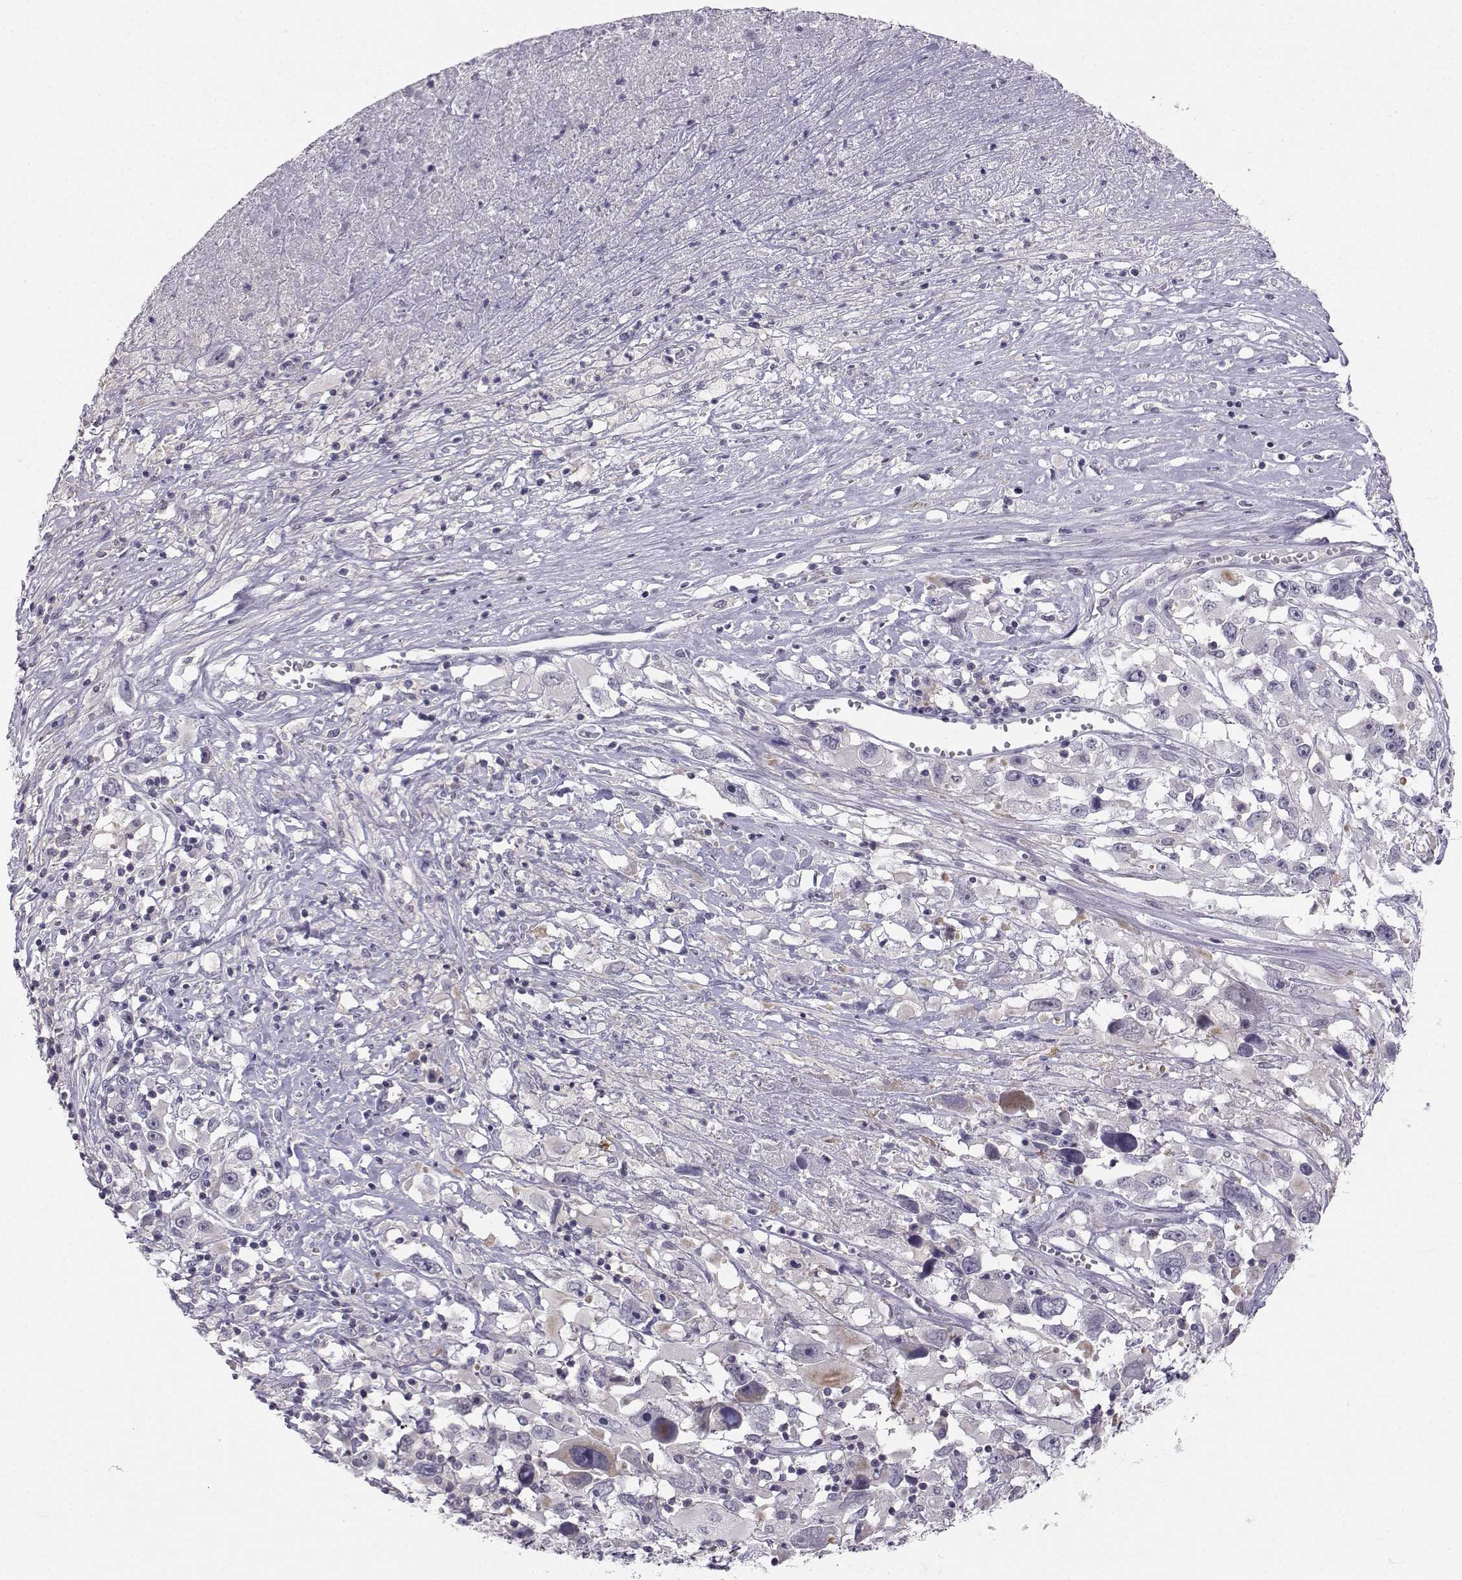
{"staining": {"intensity": "weak", "quantity": "<25%", "location": "cytoplasmic/membranous"}, "tissue": "melanoma", "cell_type": "Tumor cells", "image_type": "cancer", "snomed": [{"axis": "morphology", "description": "Malignant melanoma, Metastatic site"}, {"axis": "topography", "description": "Soft tissue"}], "caption": "Protein analysis of malignant melanoma (metastatic site) reveals no significant positivity in tumor cells.", "gene": "MROH7", "patient": {"sex": "male", "age": 50}}